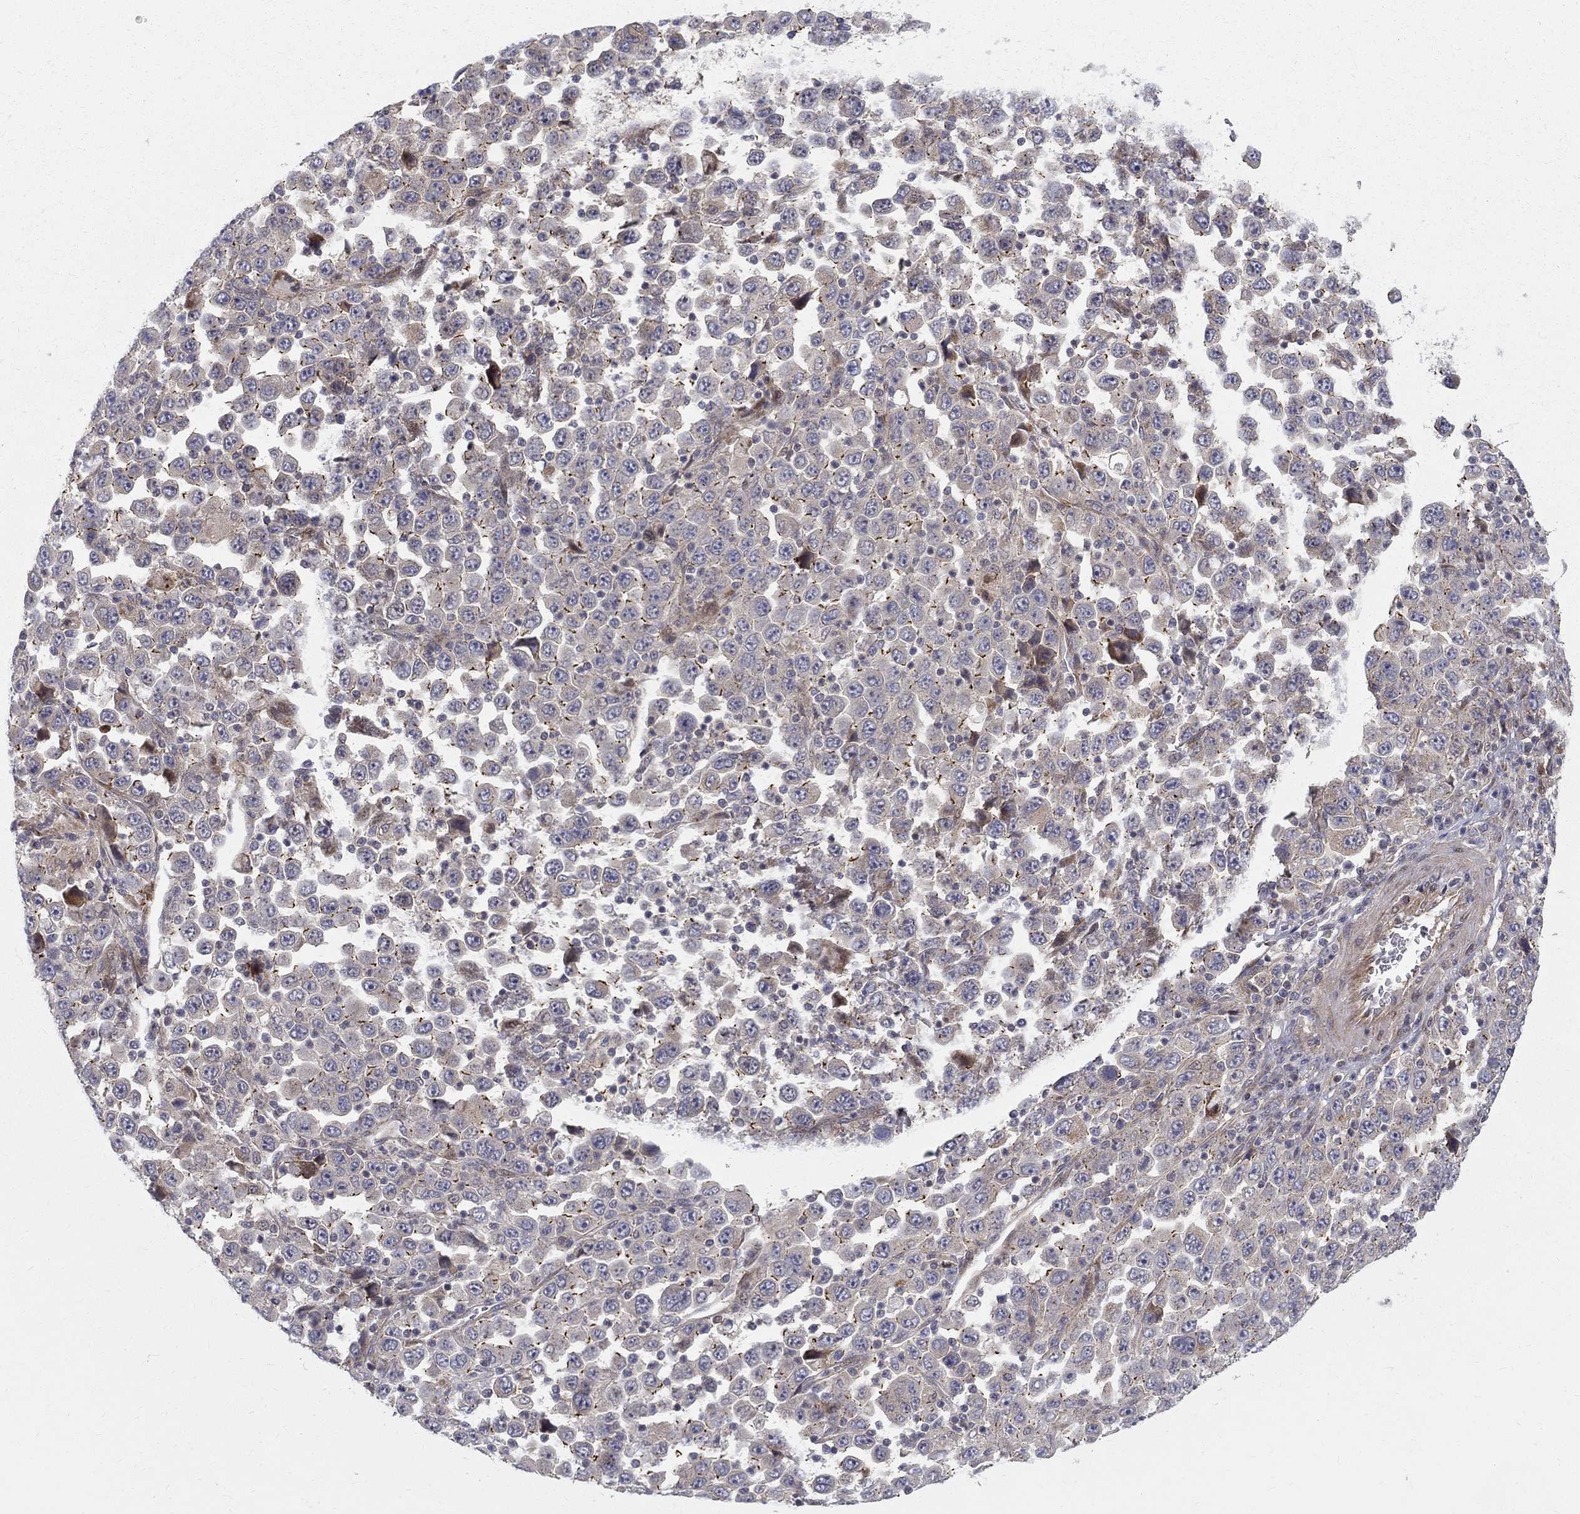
{"staining": {"intensity": "negative", "quantity": "none", "location": "none"}, "tissue": "stomach cancer", "cell_type": "Tumor cells", "image_type": "cancer", "snomed": [{"axis": "morphology", "description": "Normal tissue, NOS"}, {"axis": "morphology", "description": "Adenocarcinoma, NOS"}, {"axis": "topography", "description": "Stomach, upper"}, {"axis": "topography", "description": "Stomach"}], "caption": "A photomicrograph of human stomach adenocarcinoma is negative for staining in tumor cells.", "gene": "WDR19", "patient": {"sex": "male", "age": 59}}